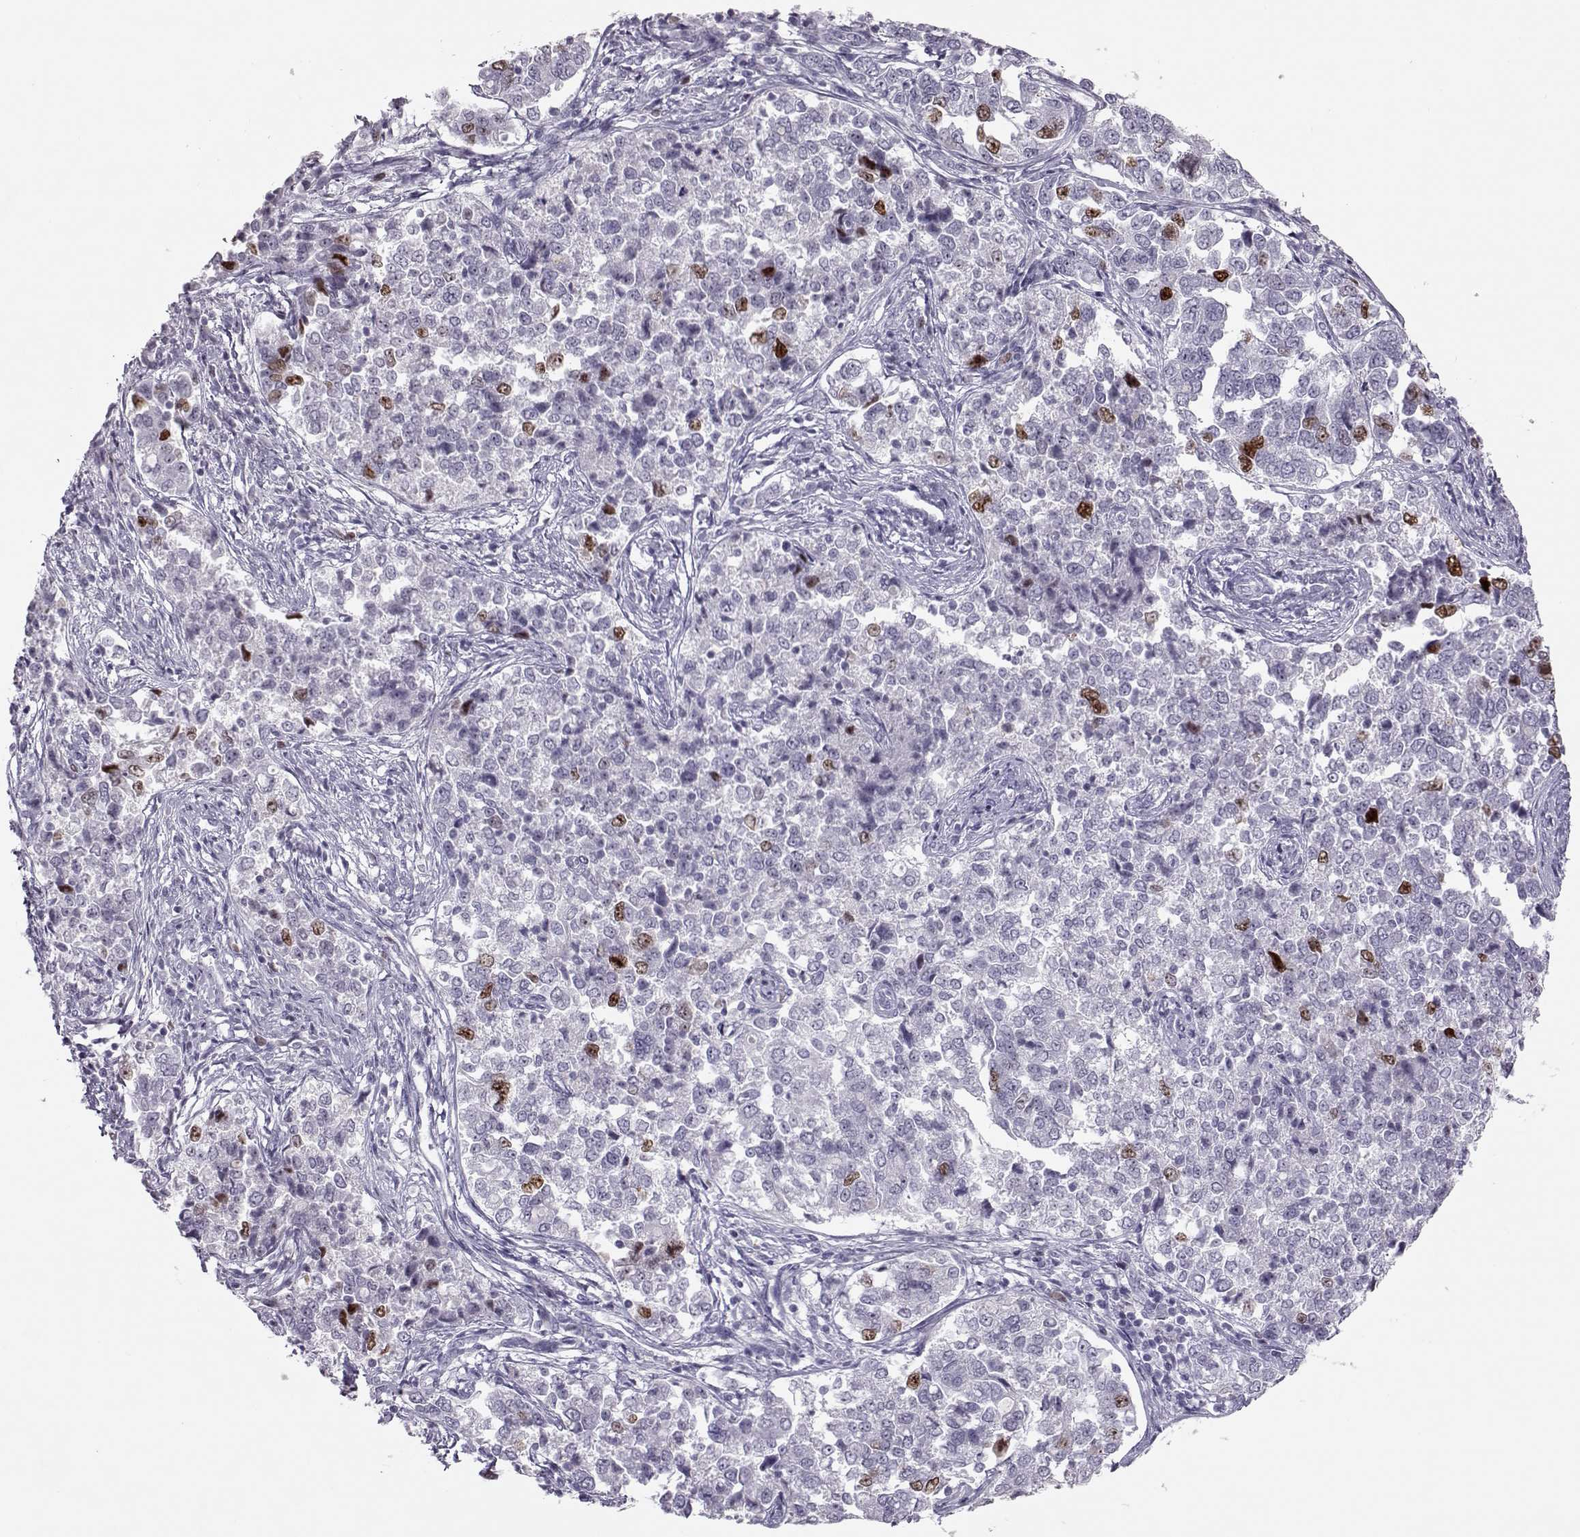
{"staining": {"intensity": "strong", "quantity": "<25%", "location": "nuclear"}, "tissue": "endometrial cancer", "cell_type": "Tumor cells", "image_type": "cancer", "snomed": [{"axis": "morphology", "description": "Adenocarcinoma, NOS"}, {"axis": "topography", "description": "Endometrium"}], "caption": "Human endometrial adenocarcinoma stained for a protein (brown) exhibits strong nuclear positive expression in approximately <25% of tumor cells.", "gene": "SGO1", "patient": {"sex": "female", "age": 43}}